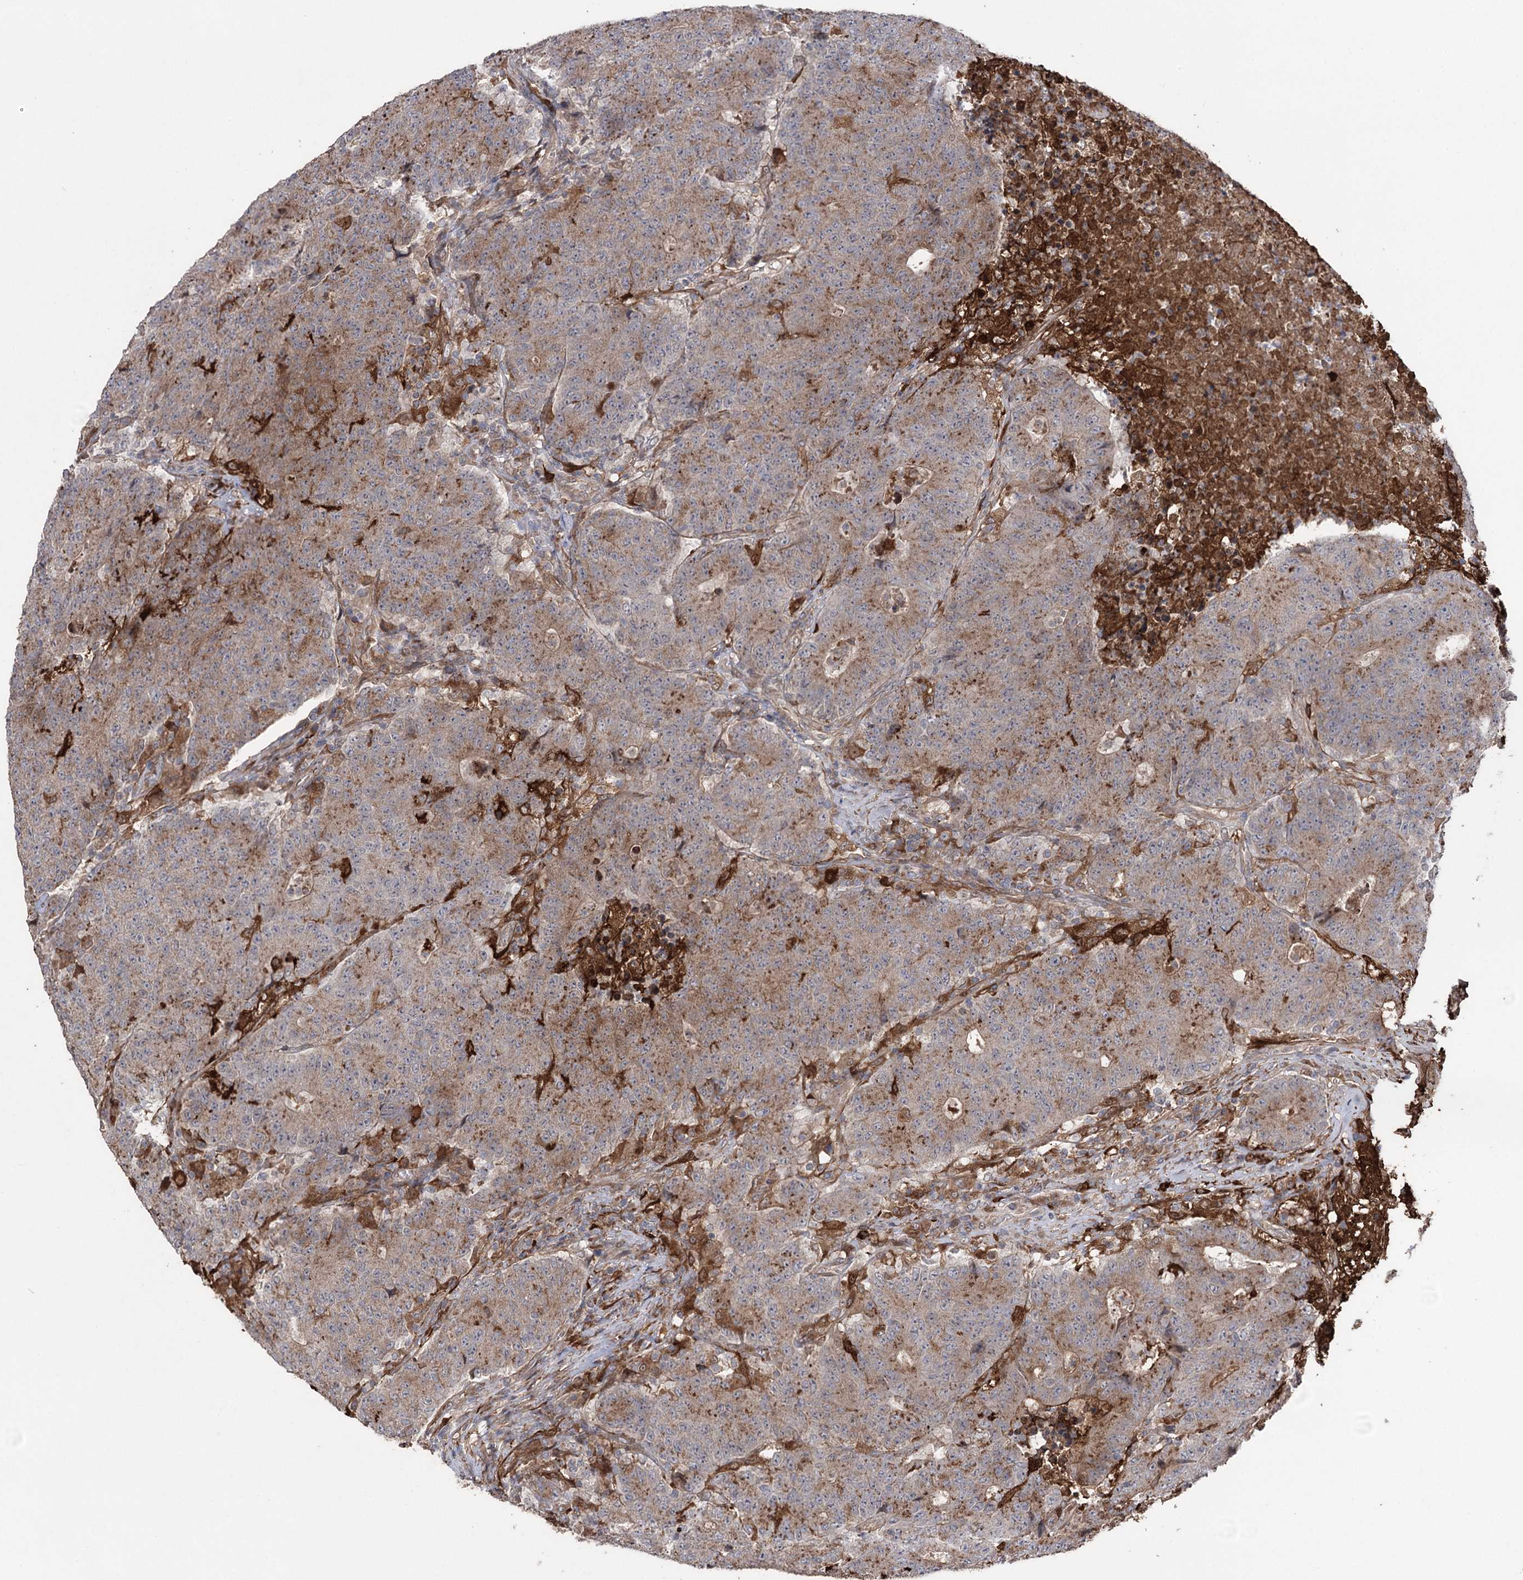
{"staining": {"intensity": "moderate", "quantity": ">75%", "location": "cytoplasmic/membranous"}, "tissue": "colorectal cancer", "cell_type": "Tumor cells", "image_type": "cancer", "snomed": [{"axis": "morphology", "description": "Adenocarcinoma, NOS"}, {"axis": "topography", "description": "Colon"}], "caption": "Brown immunohistochemical staining in human adenocarcinoma (colorectal) reveals moderate cytoplasmic/membranous expression in approximately >75% of tumor cells.", "gene": "OTUD1", "patient": {"sex": "female", "age": 75}}